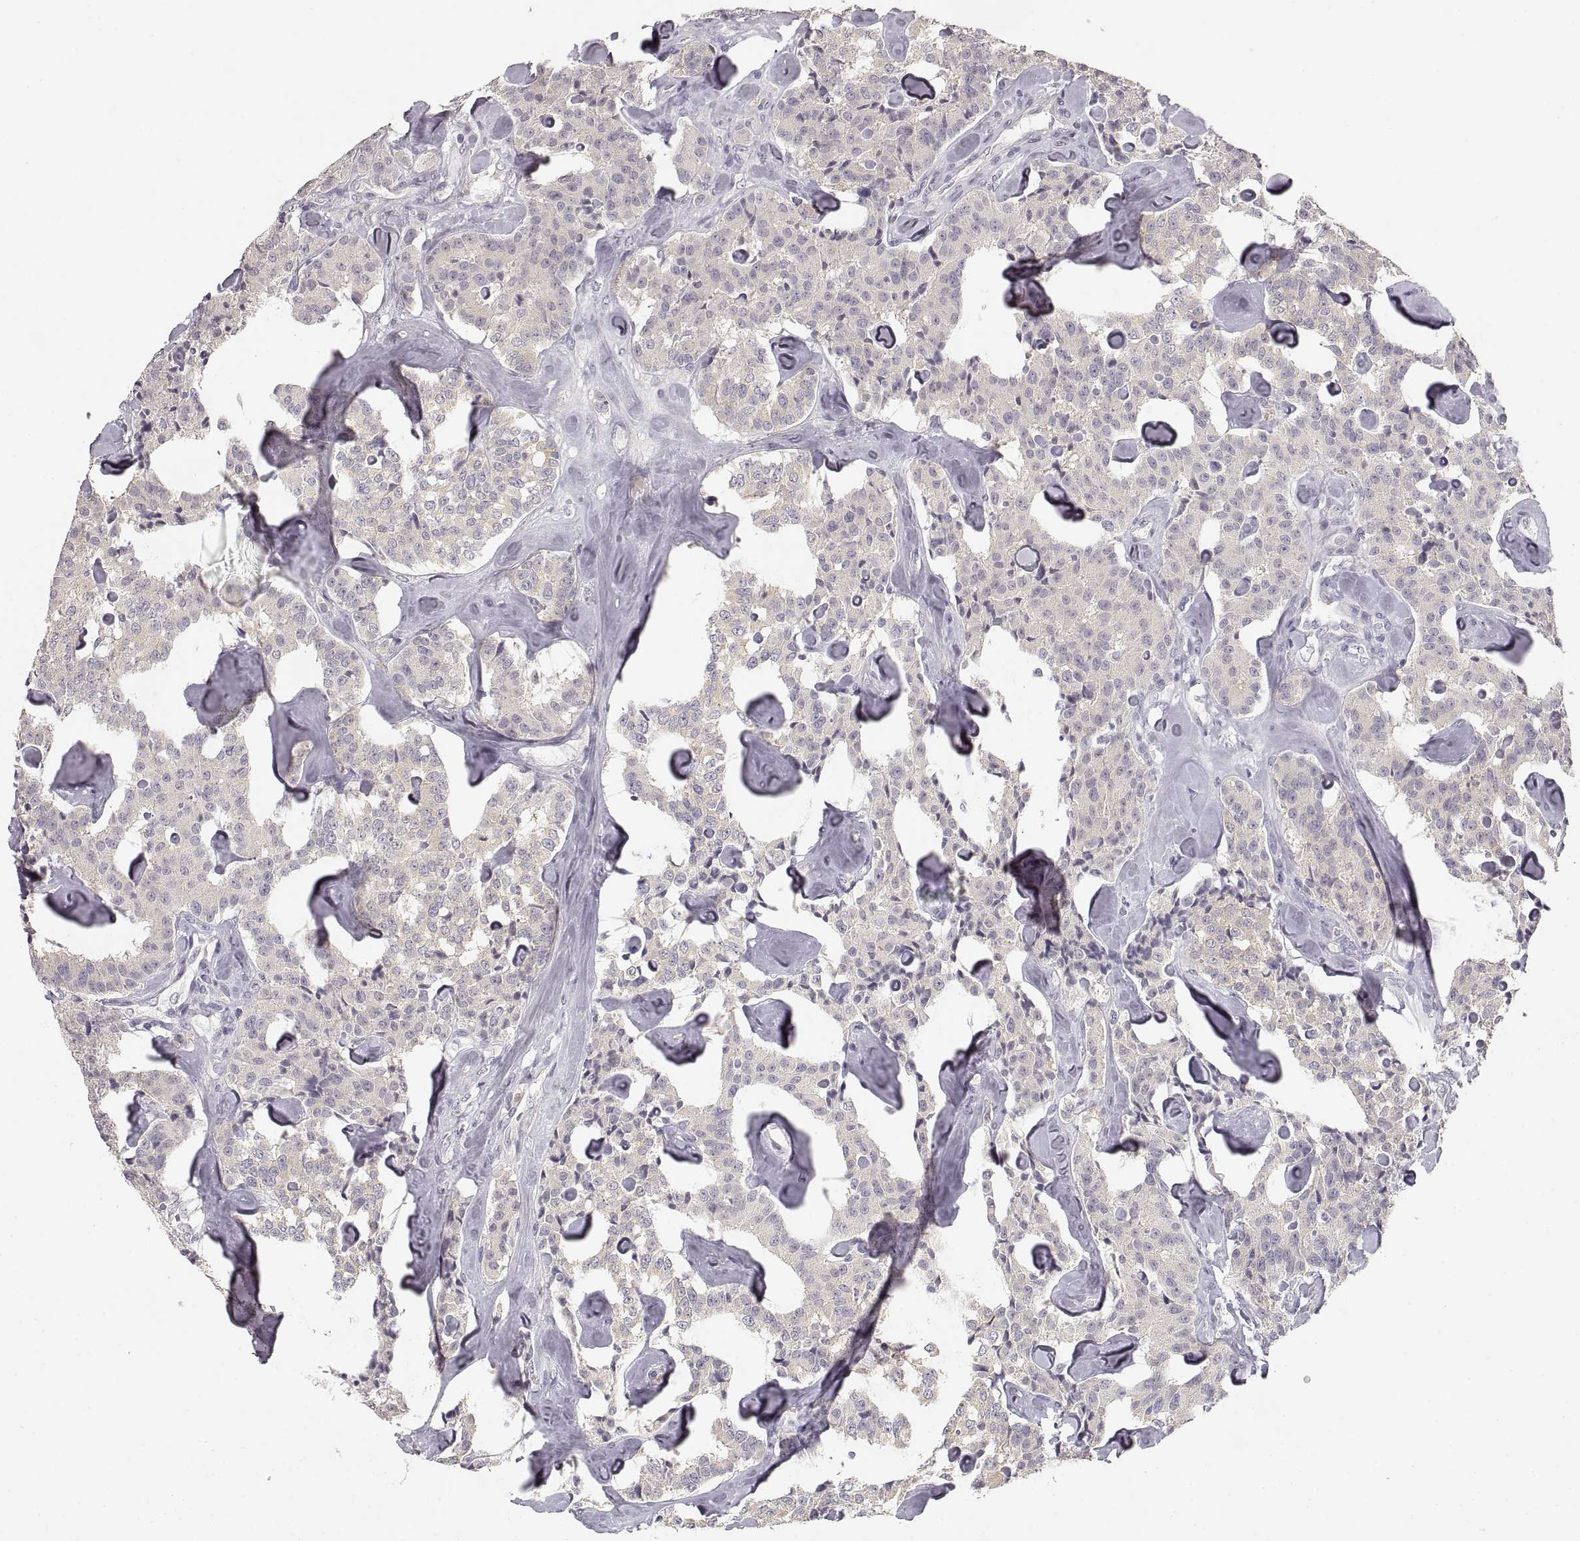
{"staining": {"intensity": "negative", "quantity": "none", "location": "none"}, "tissue": "carcinoid", "cell_type": "Tumor cells", "image_type": "cancer", "snomed": [{"axis": "morphology", "description": "Carcinoid, malignant, NOS"}, {"axis": "topography", "description": "Pancreas"}], "caption": "The immunohistochemistry (IHC) micrograph has no significant expression in tumor cells of carcinoid tissue.", "gene": "RUNDC3A", "patient": {"sex": "male", "age": 41}}